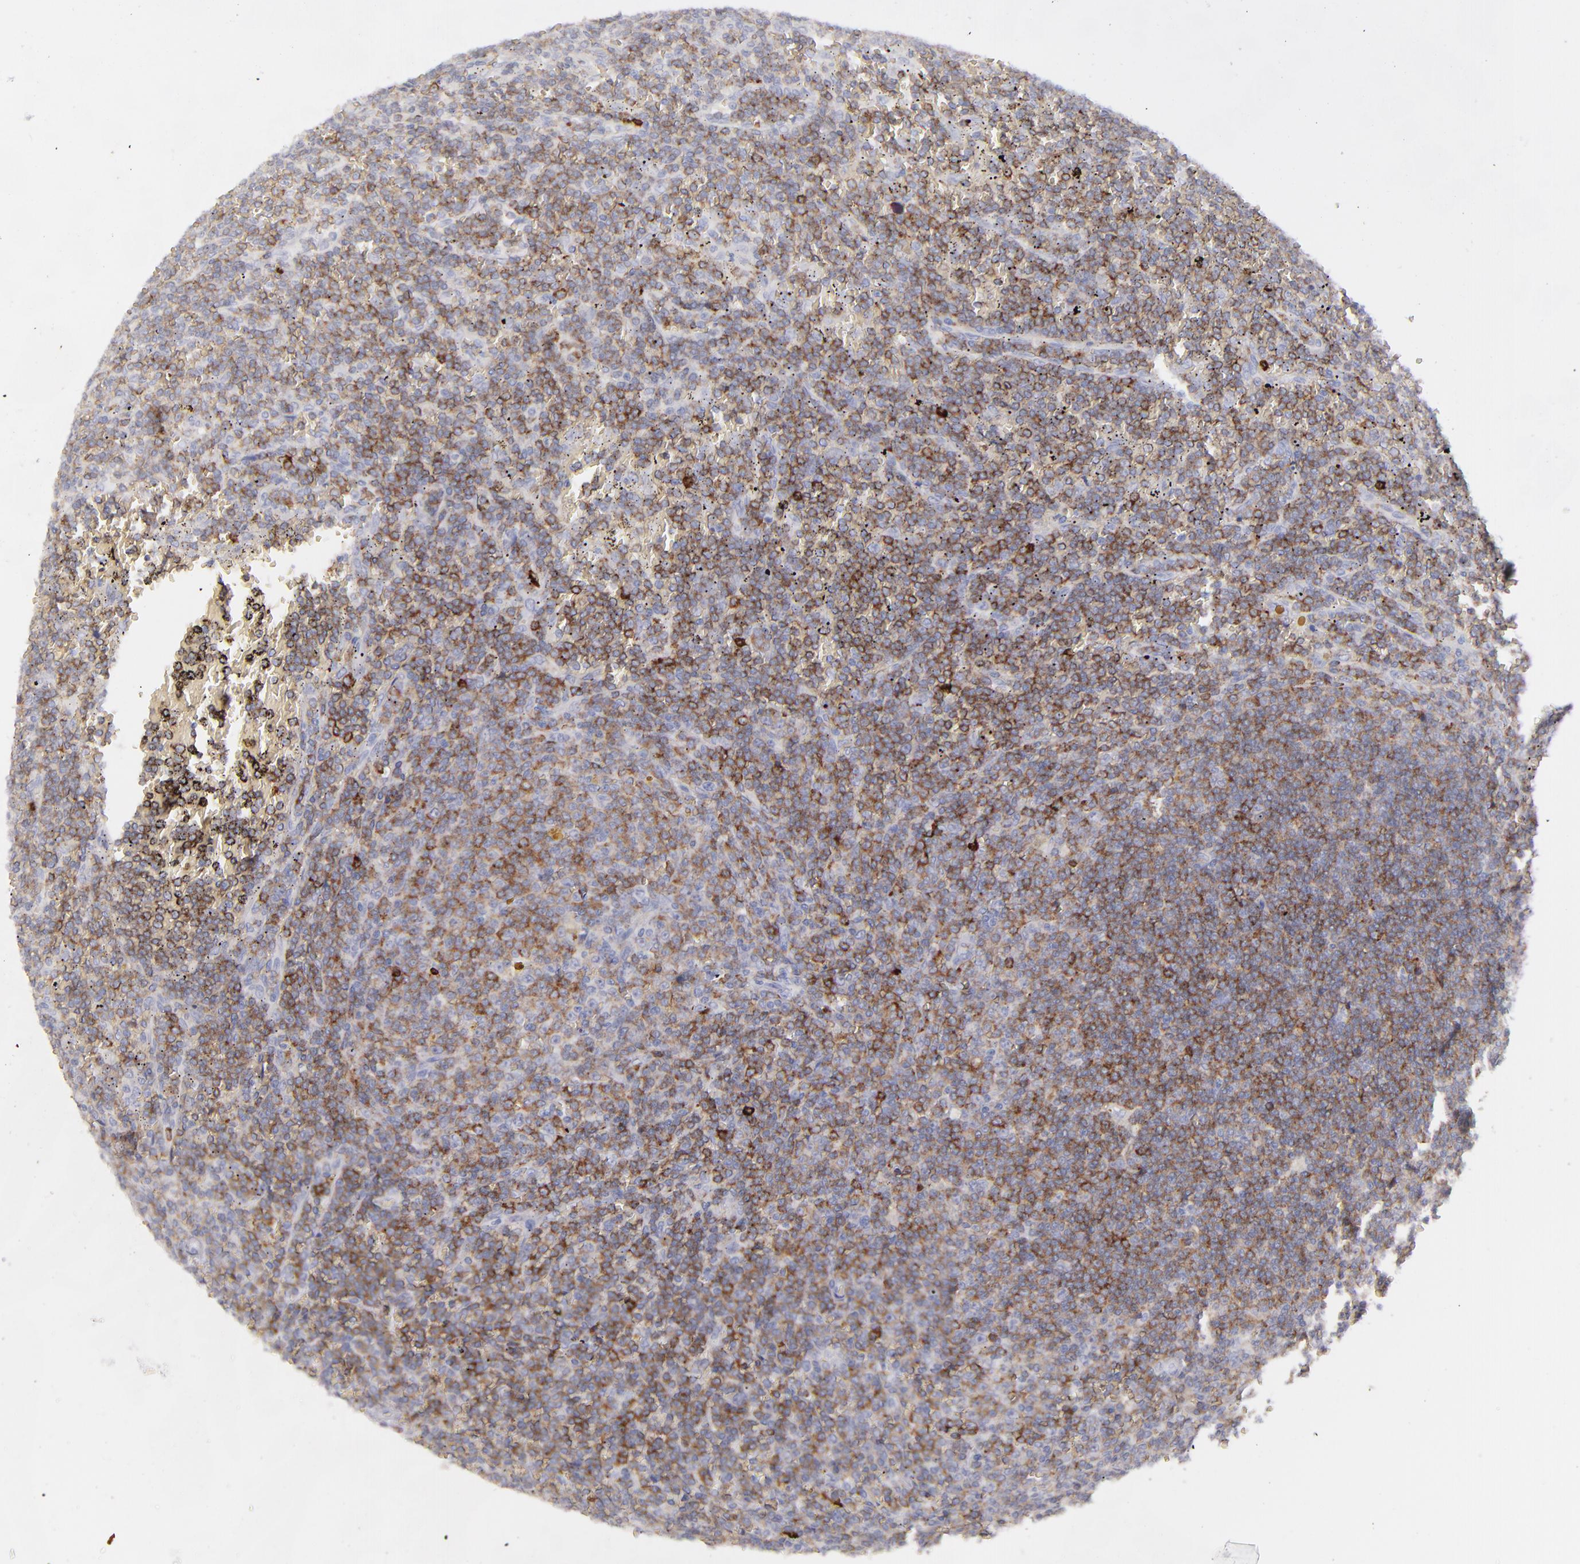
{"staining": {"intensity": "moderate", "quantity": ">75%", "location": "cytoplasmic/membranous"}, "tissue": "lymphoma", "cell_type": "Tumor cells", "image_type": "cancer", "snomed": [{"axis": "morphology", "description": "Malignant lymphoma, non-Hodgkin's type, Low grade"}, {"axis": "topography", "description": "Spleen"}], "caption": "About >75% of tumor cells in lymphoma exhibit moderate cytoplasmic/membranous protein positivity as visualized by brown immunohistochemical staining.", "gene": "CD22", "patient": {"sex": "male", "age": 80}}